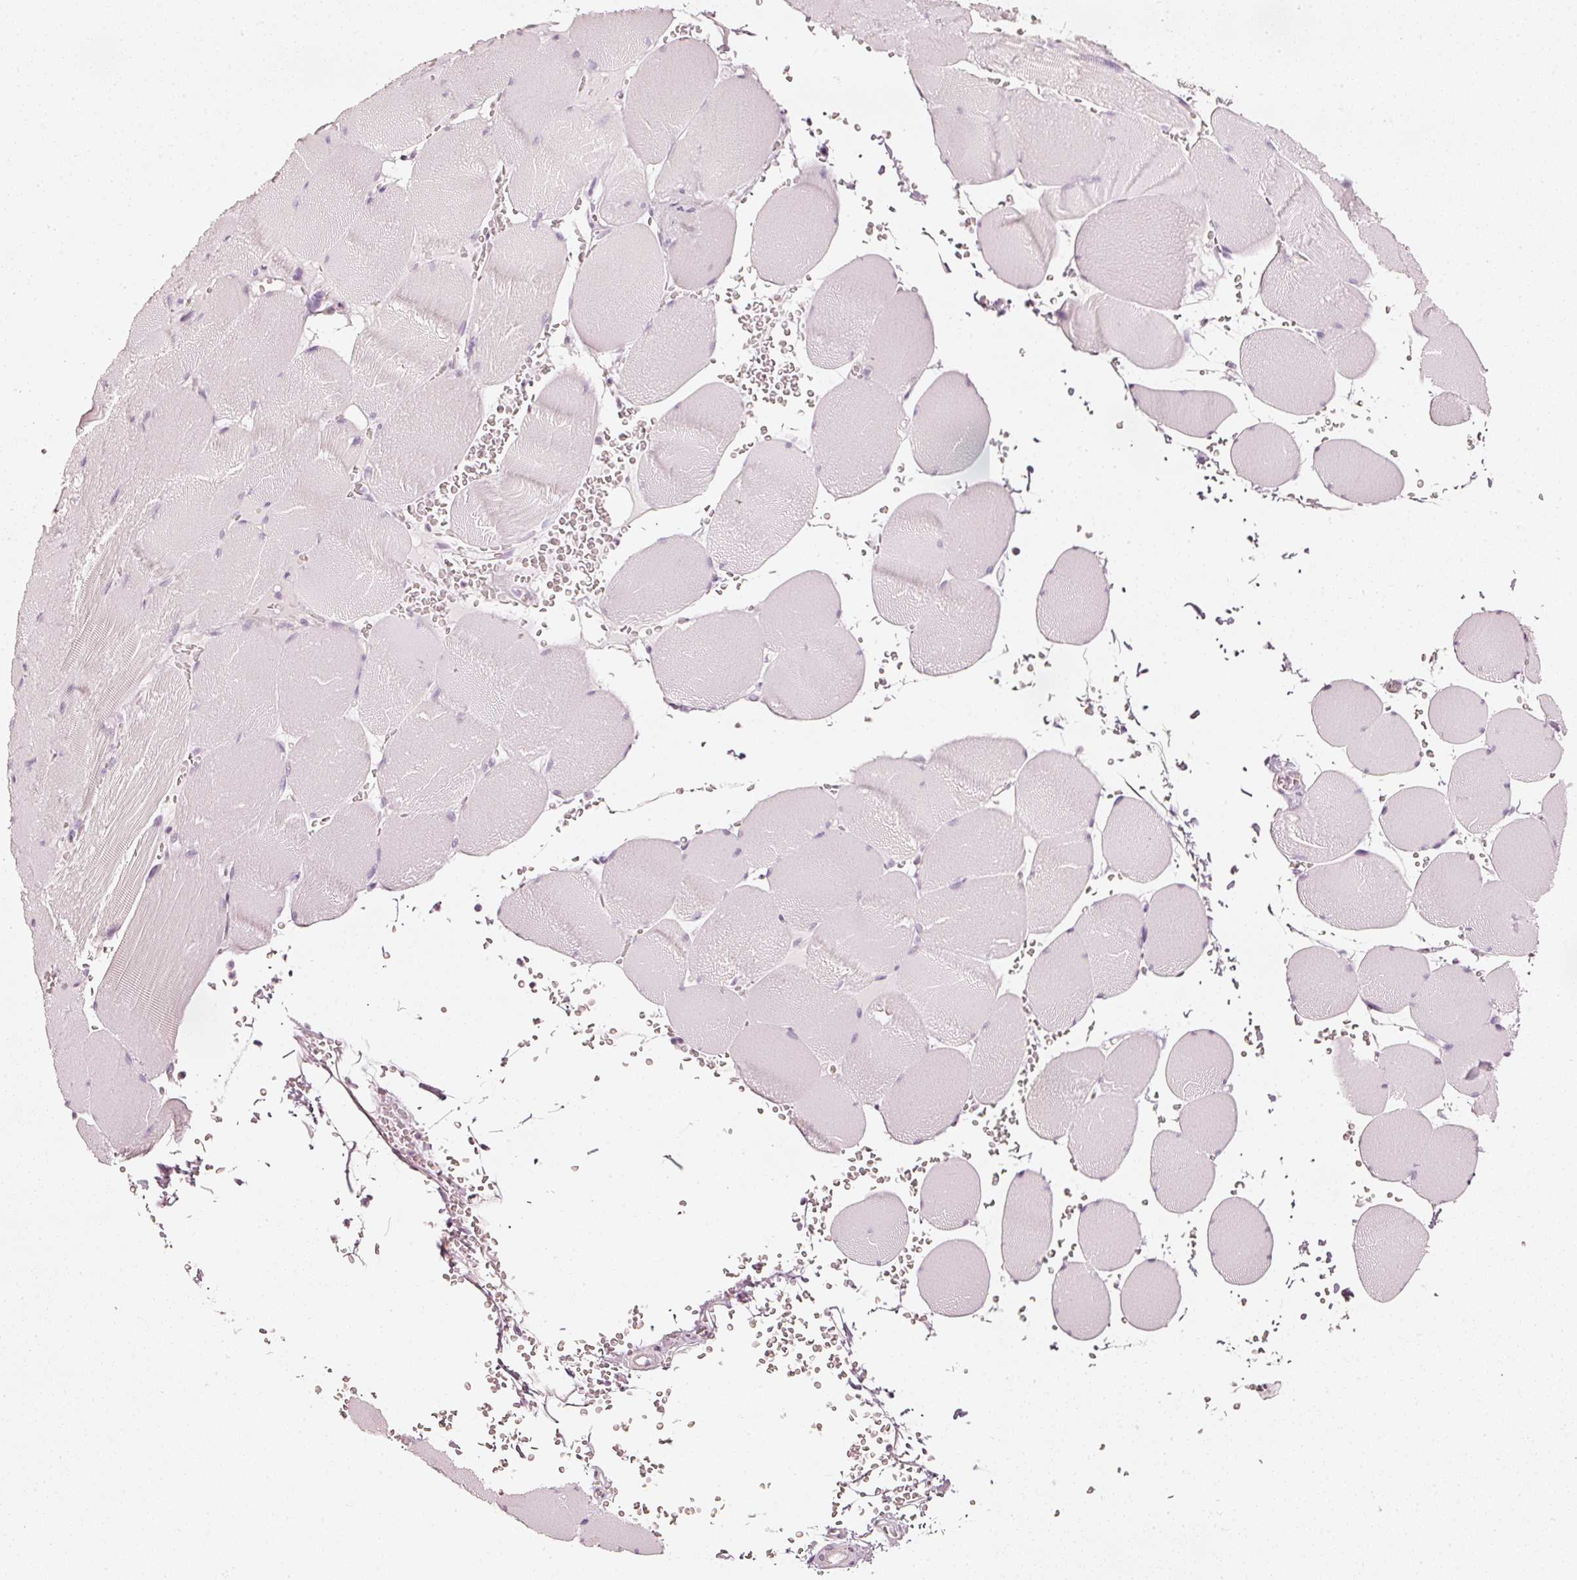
{"staining": {"intensity": "negative", "quantity": "none", "location": "none"}, "tissue": "skeletal muscle", "cell_type": "Myocytes", "image_type": "normal", "snomed": [{"axis": "morphology", "description": "Normal tissue, NOS"}, {"axis": "topography", "description": "Skeletal muscle"}, {"axis": "topography", "description": "Head-Neck"}], "caption": "Histopathology image shows no significant protein positivity in myocytes of unremarkable skeletal muscle.", "gene": "CNP", "patient": {"sex": "male", "age": 66}}